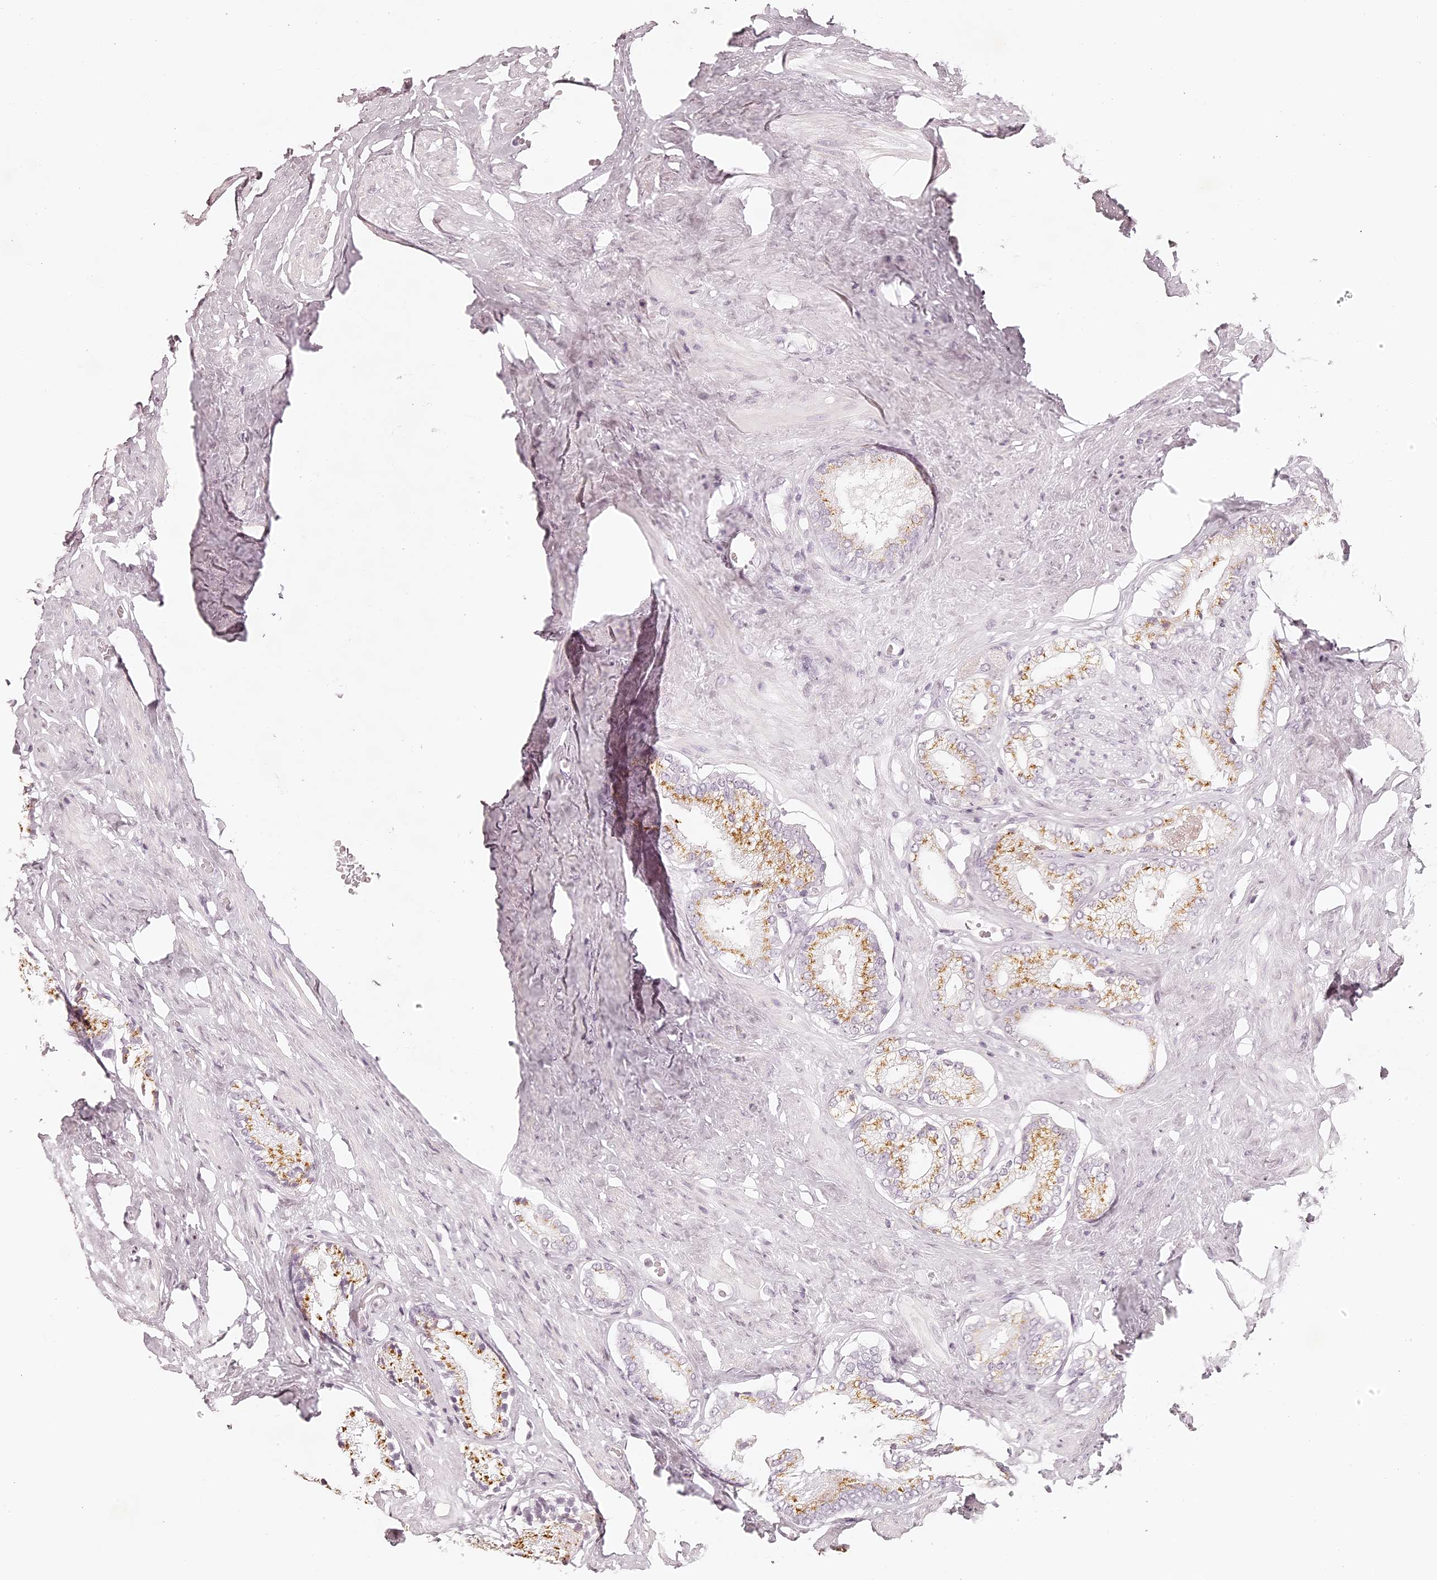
{"staining": {"intensity": "moderate", "quantity": ">75%", "location": "cytoplasmic/membranous"}, "tissue": "prostate cancer", "cell_type": "Tumor cells", "image_type": "cancer", "snomed": [{"axis": "morphology", "description": "Adenocarcinoma, Low grade"}, {"axis": "topography", "description": "Prostate"}], "caption": "DAB (3,3'-diaminobenzidine) immunohistochemical staining of prostate low-grade adenocarcinoma reveals moderate cytoplasmic/membranous protein positivity in approximately >75% of tumor cells. Immunohistochemistry (ihc) stains the protein in brown and the nuclei are stained blue.", "gene": "ELAPOR1", "patient": {"sex": "male", "age": 71}}